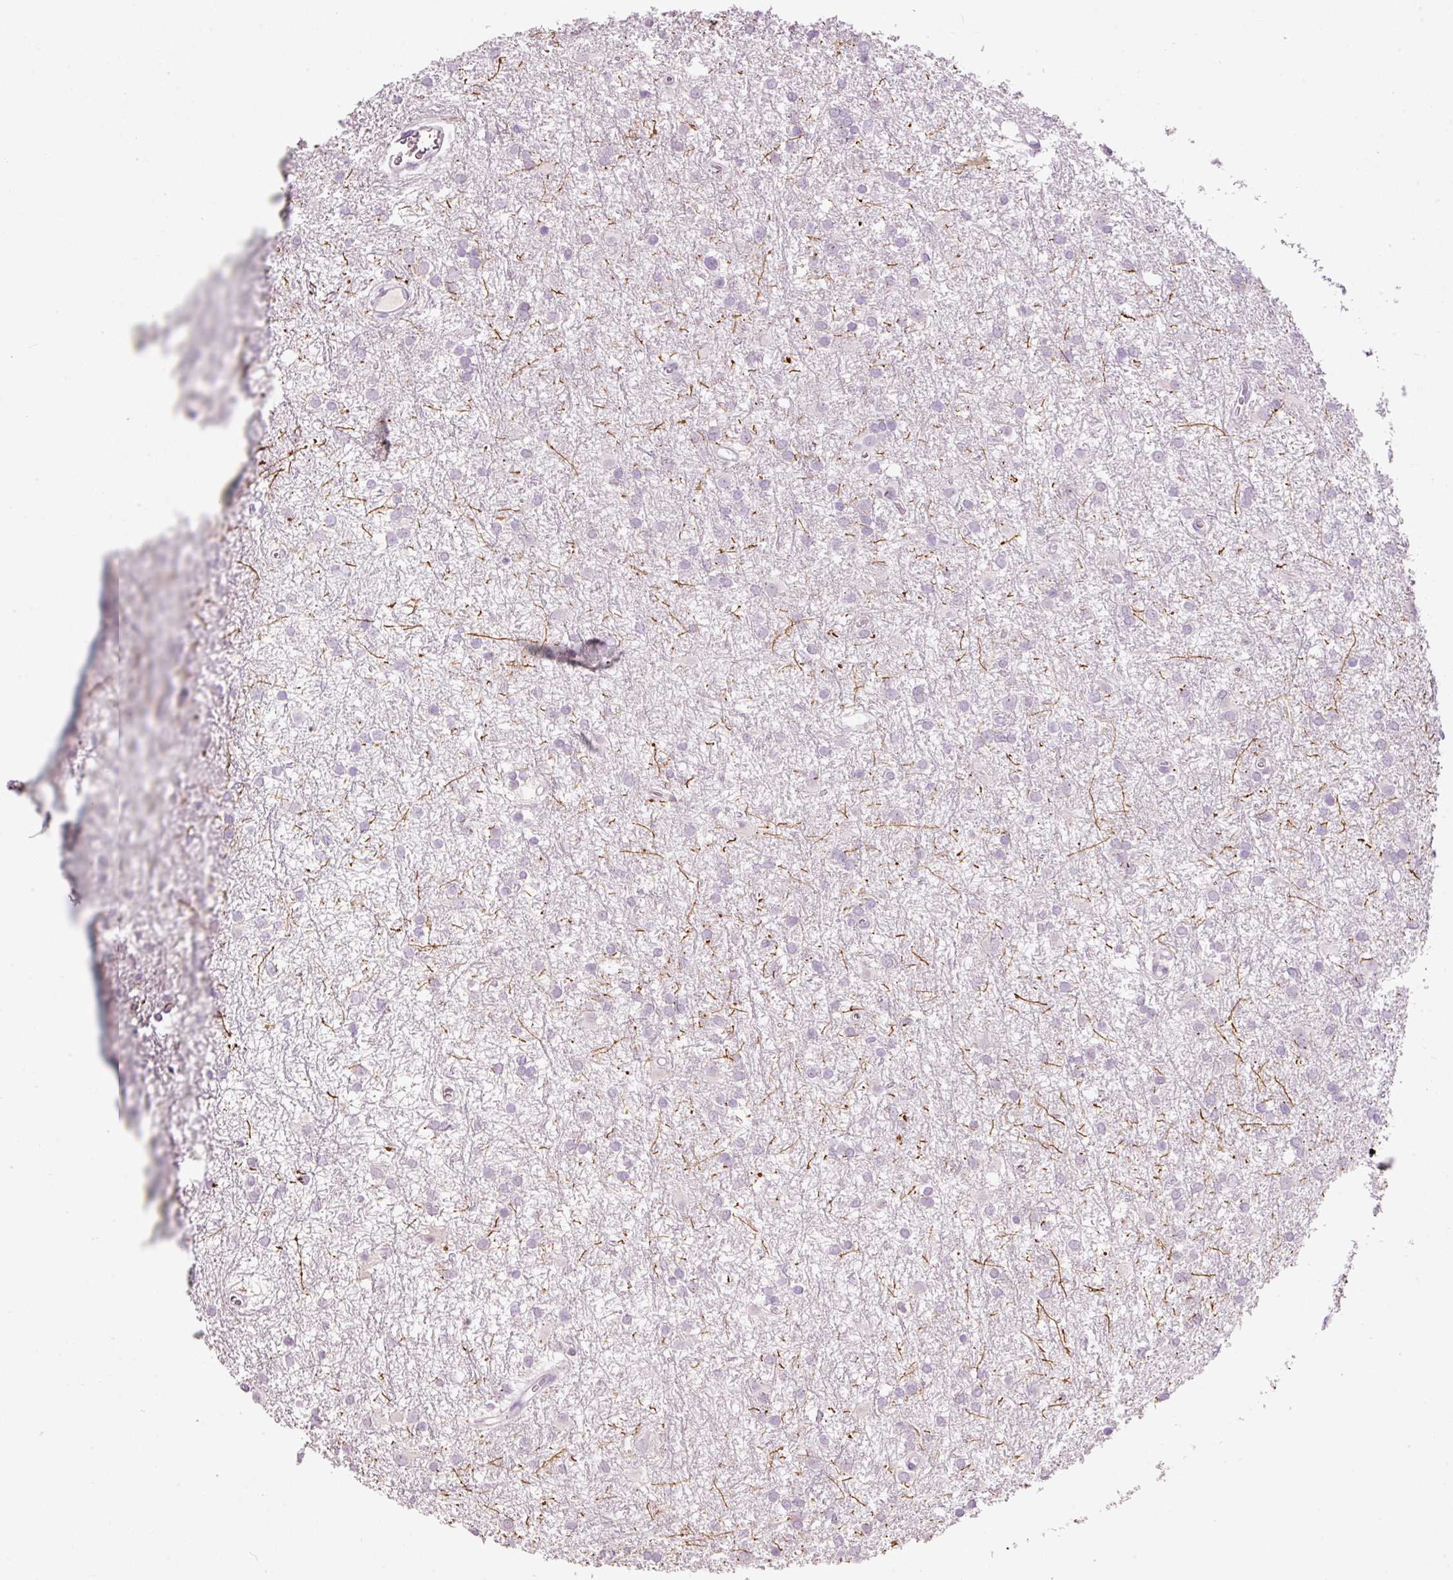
{"staining": {"intensity": "negative", "quantity": "none", "location": "none"}, "tissue": "glioma", "cell_type": "Tumor cells", "image_type": "cancer", "snomed": [{"axis": "morphology", "description": "Glioma, malignant, High grade"}, {"axis": "topography", "description": "Brain"}], "caption": "Immunohistochemistry image of malignant glioma (high-grade) stained for a protein (brown), which demonstrates no expression in tumor cells.", "gene": "RSPO2", "patient": {"sex": "female", "age": 50}}